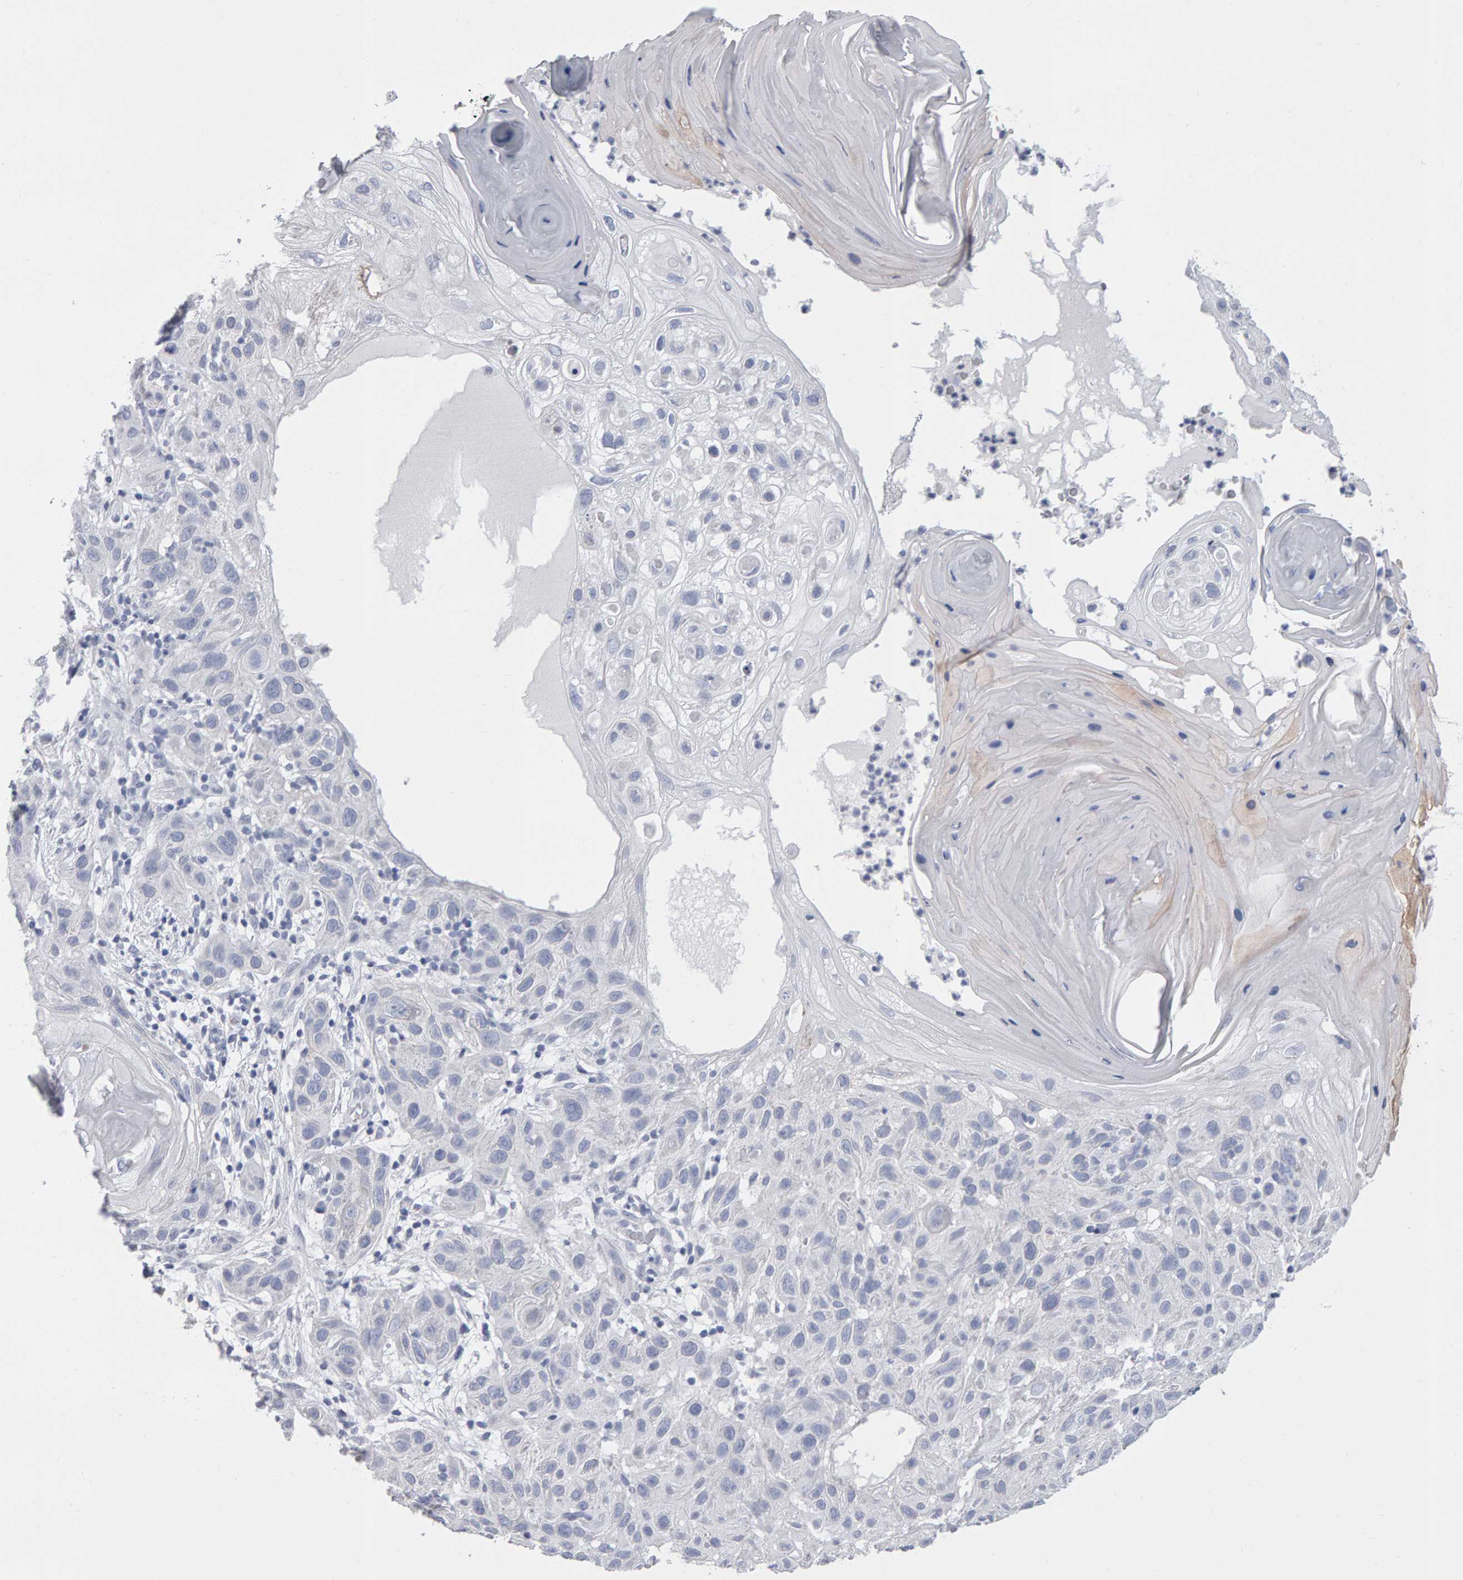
{"staining": {"intensity": "negative", "quantity": "none", "location": "none"}, "tissue": "skin cancer", "cell_type": "Tumor cells", "image_type": "cancer", "snomed": [{"axis": "morphology", "description": "Squamous cell carcinoma, NOS"}, {"axis": "topography", "description": "Skin"}], "caption": "Tumor cells are negative for protein expression in human squamous cell carcinoma (skin).", "gene": "NCDN", "patient": {"sex": "female", "age": 96}}